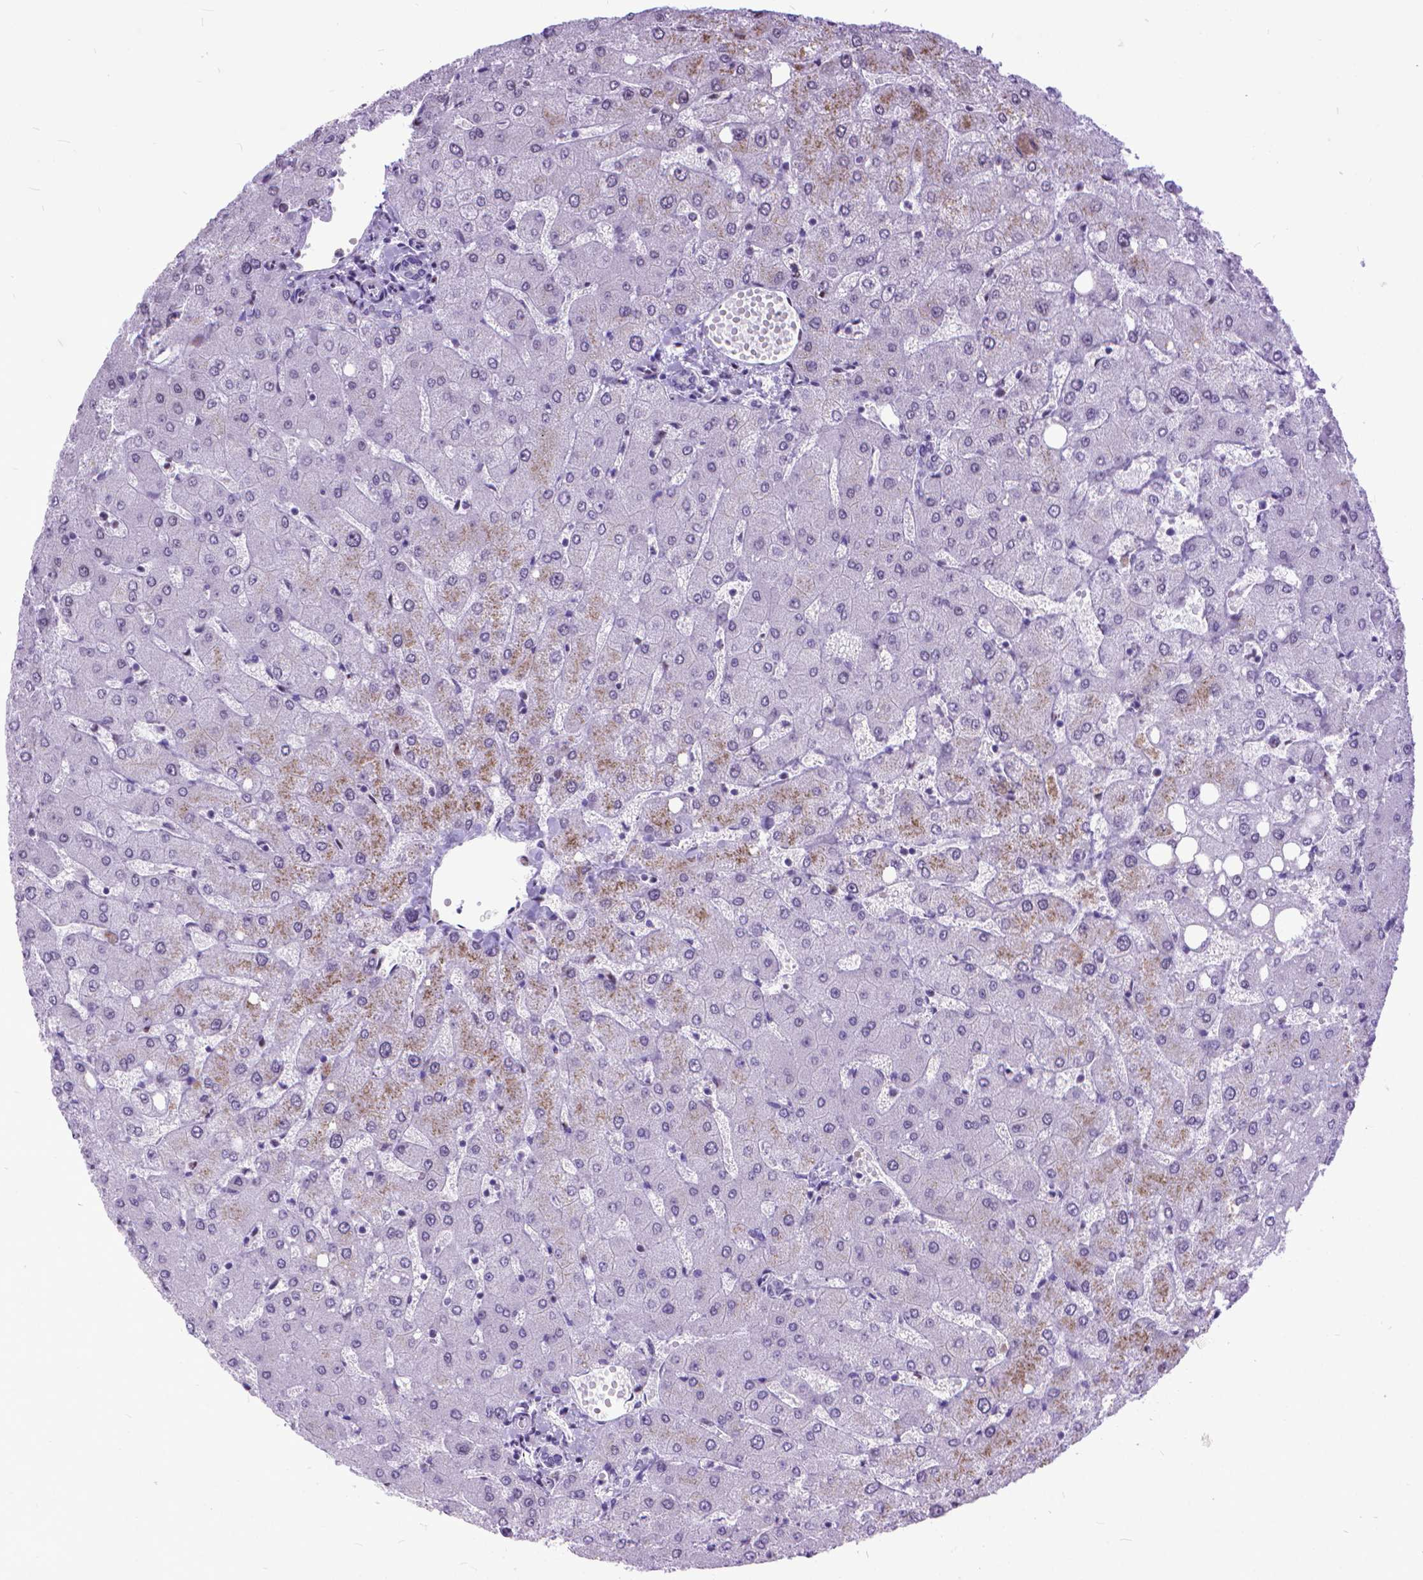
{"staining": {"intensity": "negative", "quantity": "none", "location": "none"}, "tissue": "liver", "cell_type": "Cholangiocytes", "image_type": "normal", "snomed": [{"axis": "morphology", "description": "Normal tissue, NOS"}, {"axis": "topography", "description": "Liver"}], "caption": "Immunohistochemistry image of benign liver: liver stained with DAB (3,3'-diaminobenzidine) displays no significant protein staining in cholangiocytes. (Brightfield microscopy of DAB IHC at high magnification).", "gene": "POLE4", "patient": {"sex": "female", "age": 54}}